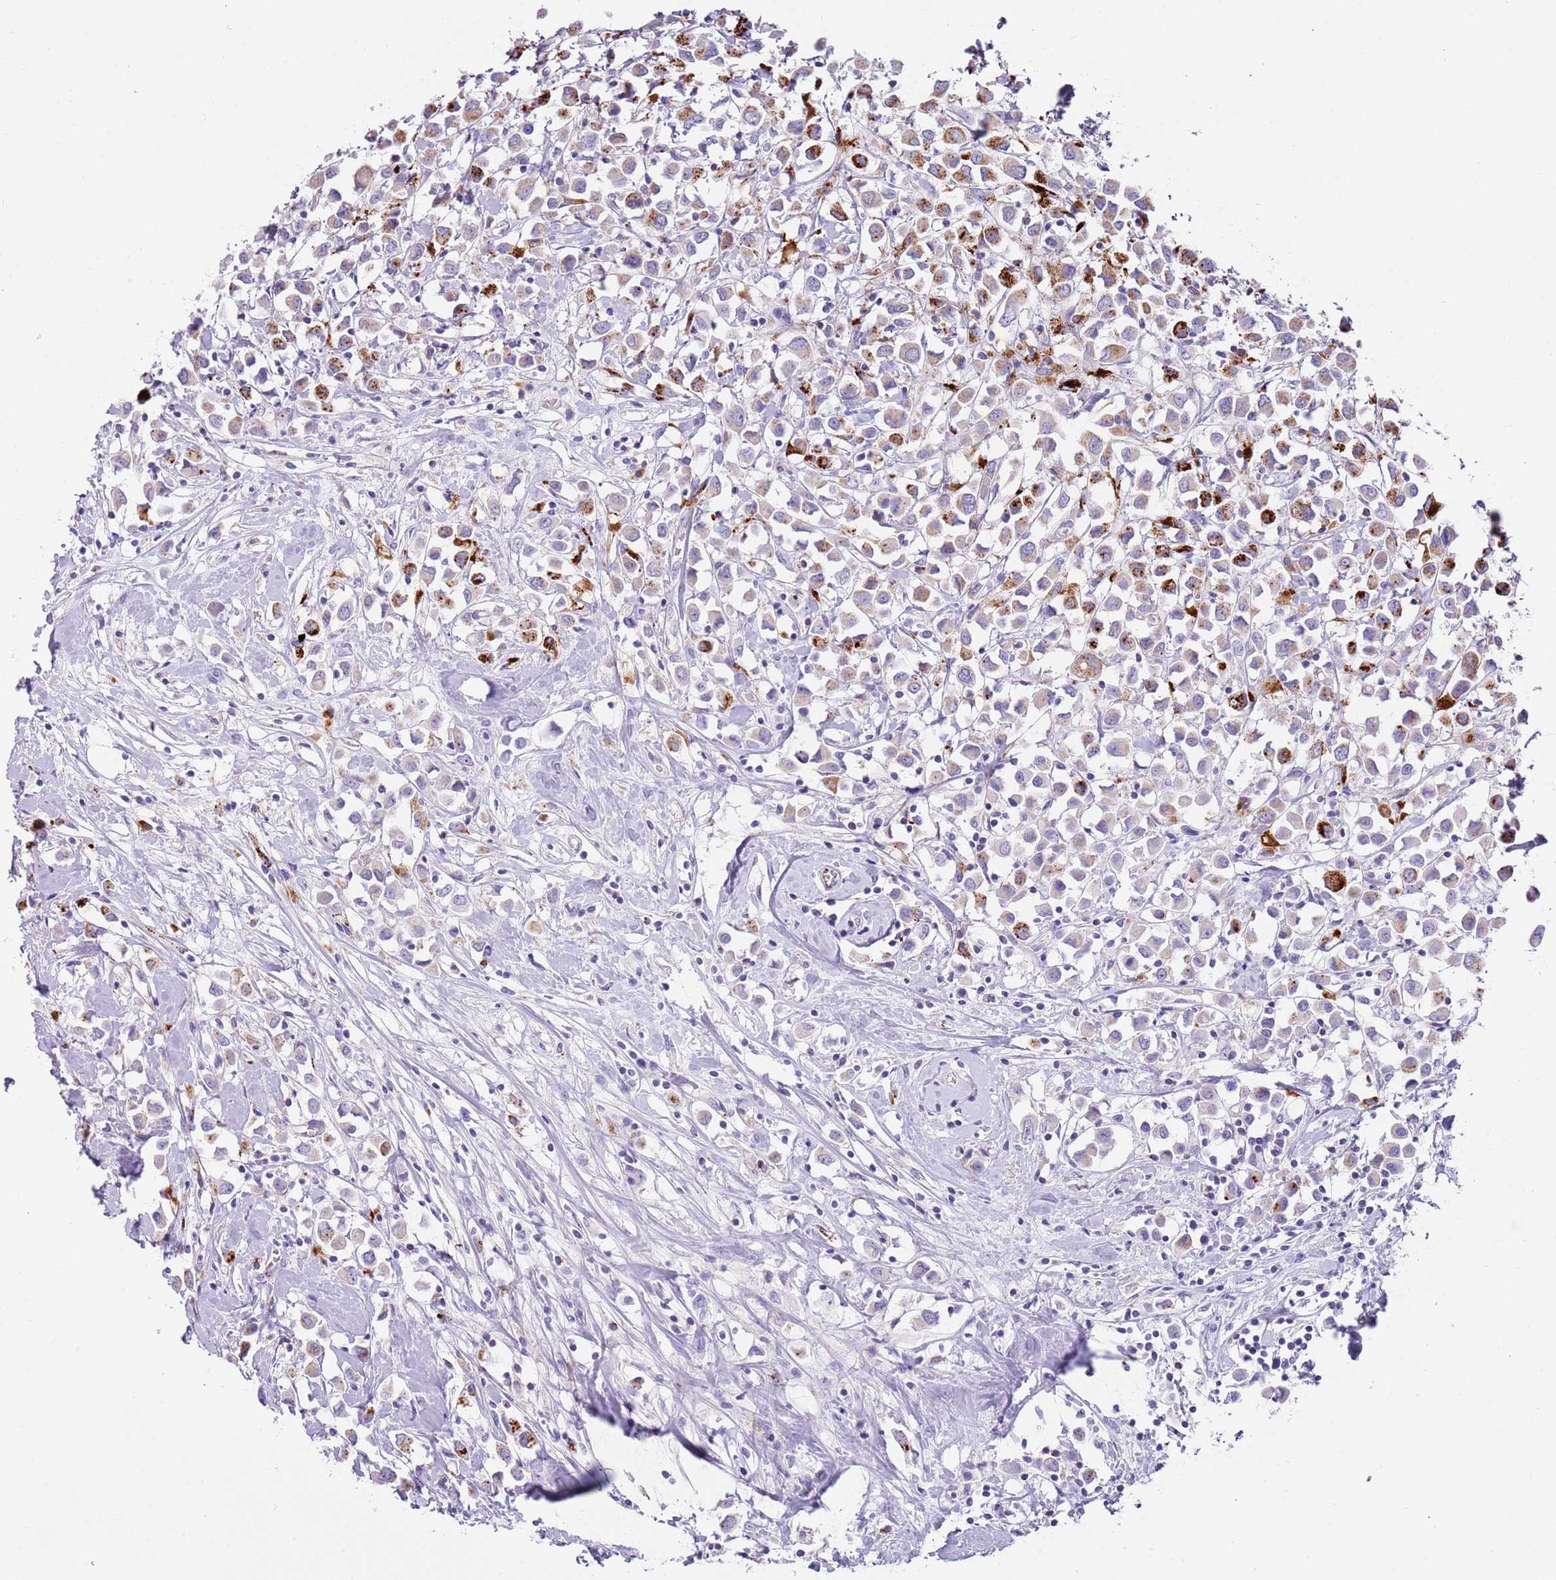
{"staining": {"intensity": "strong", "quantity": "25%-75%", "location": "cytoplasmic/membranous"}, "tissue": "breast cancer", "cell_type": "Tumor cells", "image_type": "cancer", "snomed": [{"axis": "morphology", "description": "Duct carcinoma"}, {"axis": "topography", "description": "Breast"}], "caption": "About 25%-75% of tumor cells in human breast invasive ductal carcinoma display strong cytoplasmic/membranous protein staining as visualized by brown immunohistochemical staining.", "gene": "LRRN3", "patient": {"sex": "female", "age": 61}}